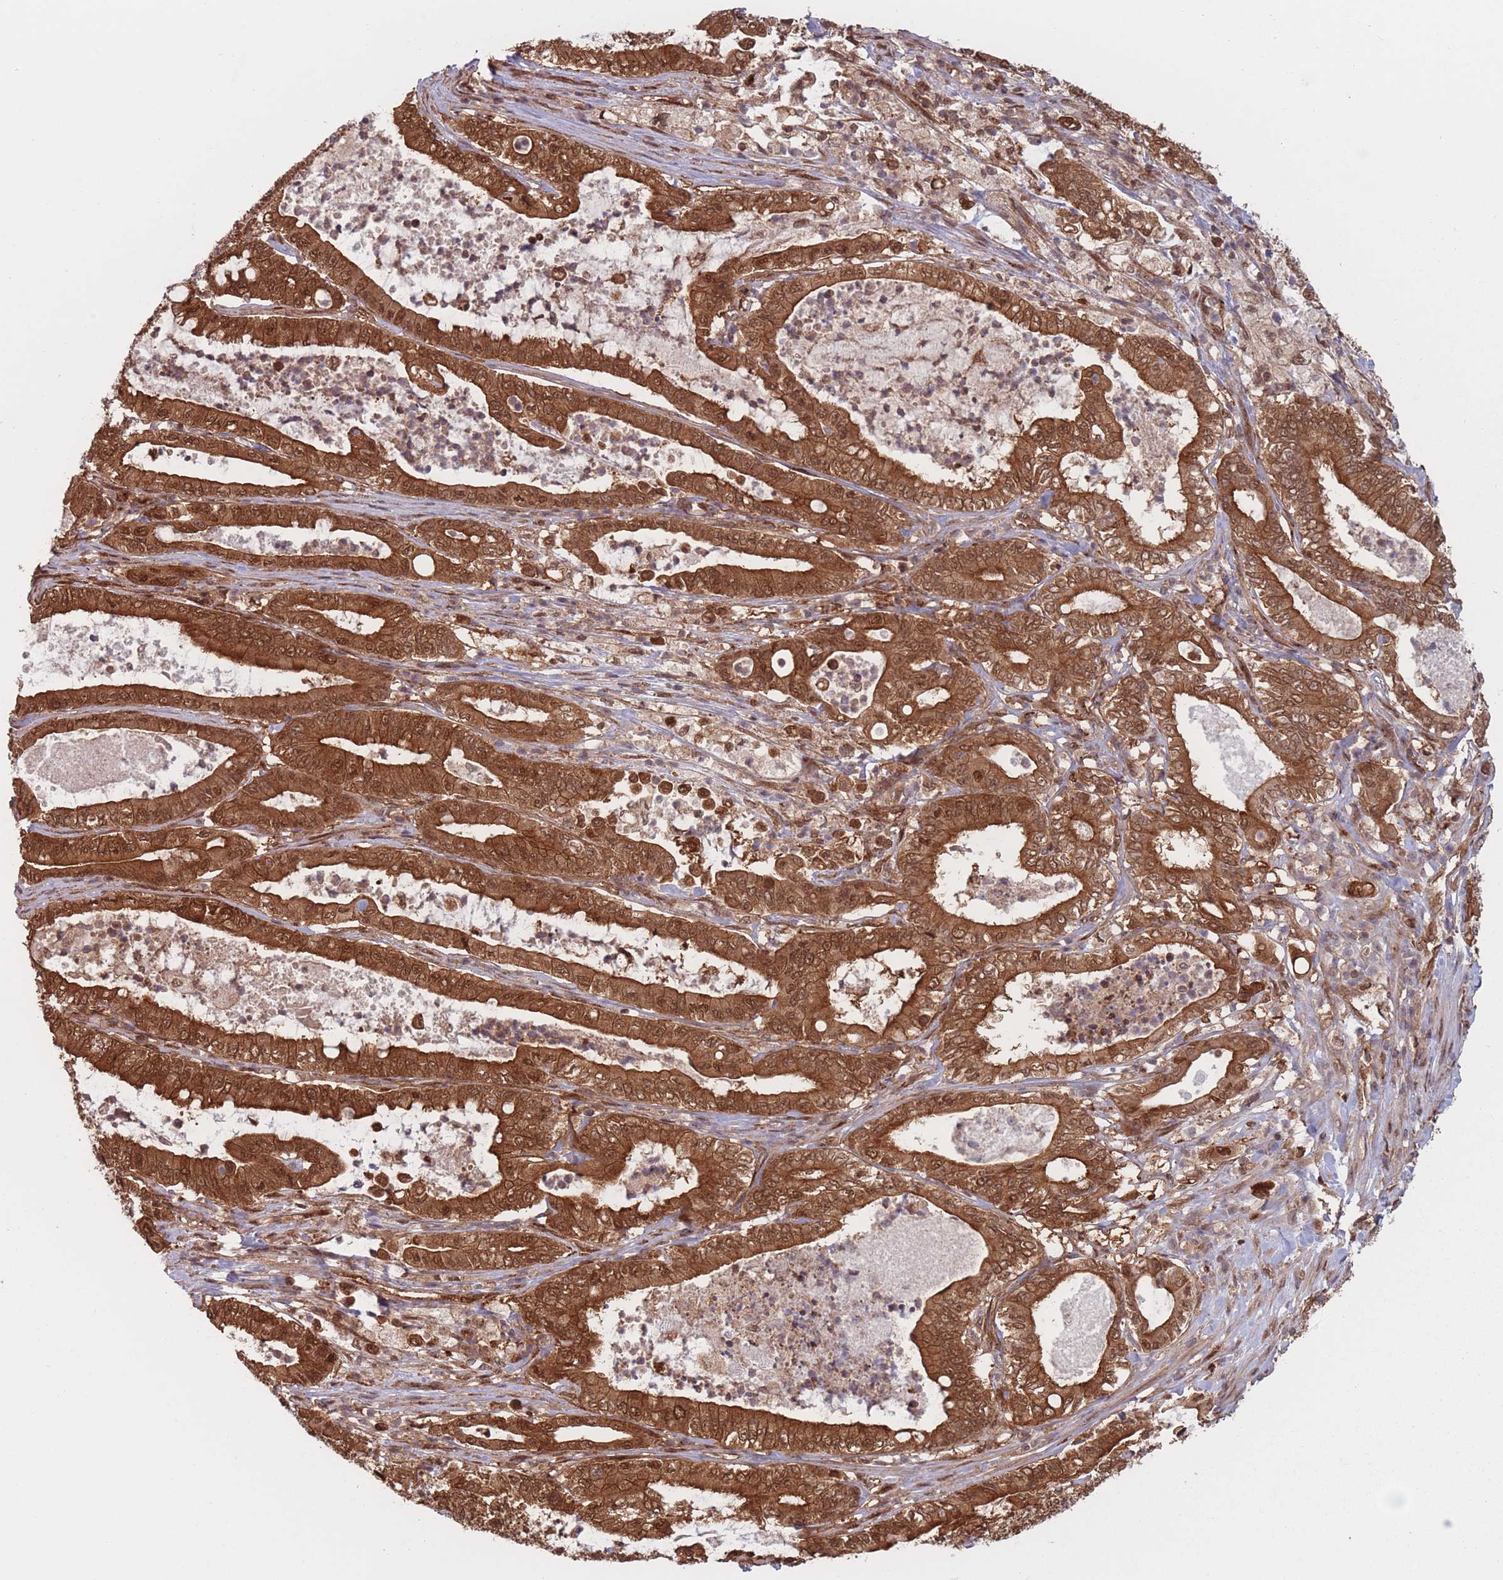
{"staining": {"intensity": "strong", "quantity": ">75%", "location": "cytoplasmic/membranous,nuclear"}, "tissue": "pancreatic cancer", "cell_type": "Tumor cells", "image_type": "cancer", "snomed": [{"axis": "morphology", "description": "Adenocarcinoma, NOS"}, {"axis": "topography", "description": "Pancreas"}], "caption": "An immunohistochemistry image of tumor tissue is shown. Protein staining in brown shows strong cytoplasmic/membranous and nuclear positivity in pancreatic cancer within tumor cells. Immunohistochemistry (ihc) stains the protein in brown and the nuclei are stained blue.", "gene": "PODXL2", "patient": {"sex": "male", "age": 71}}